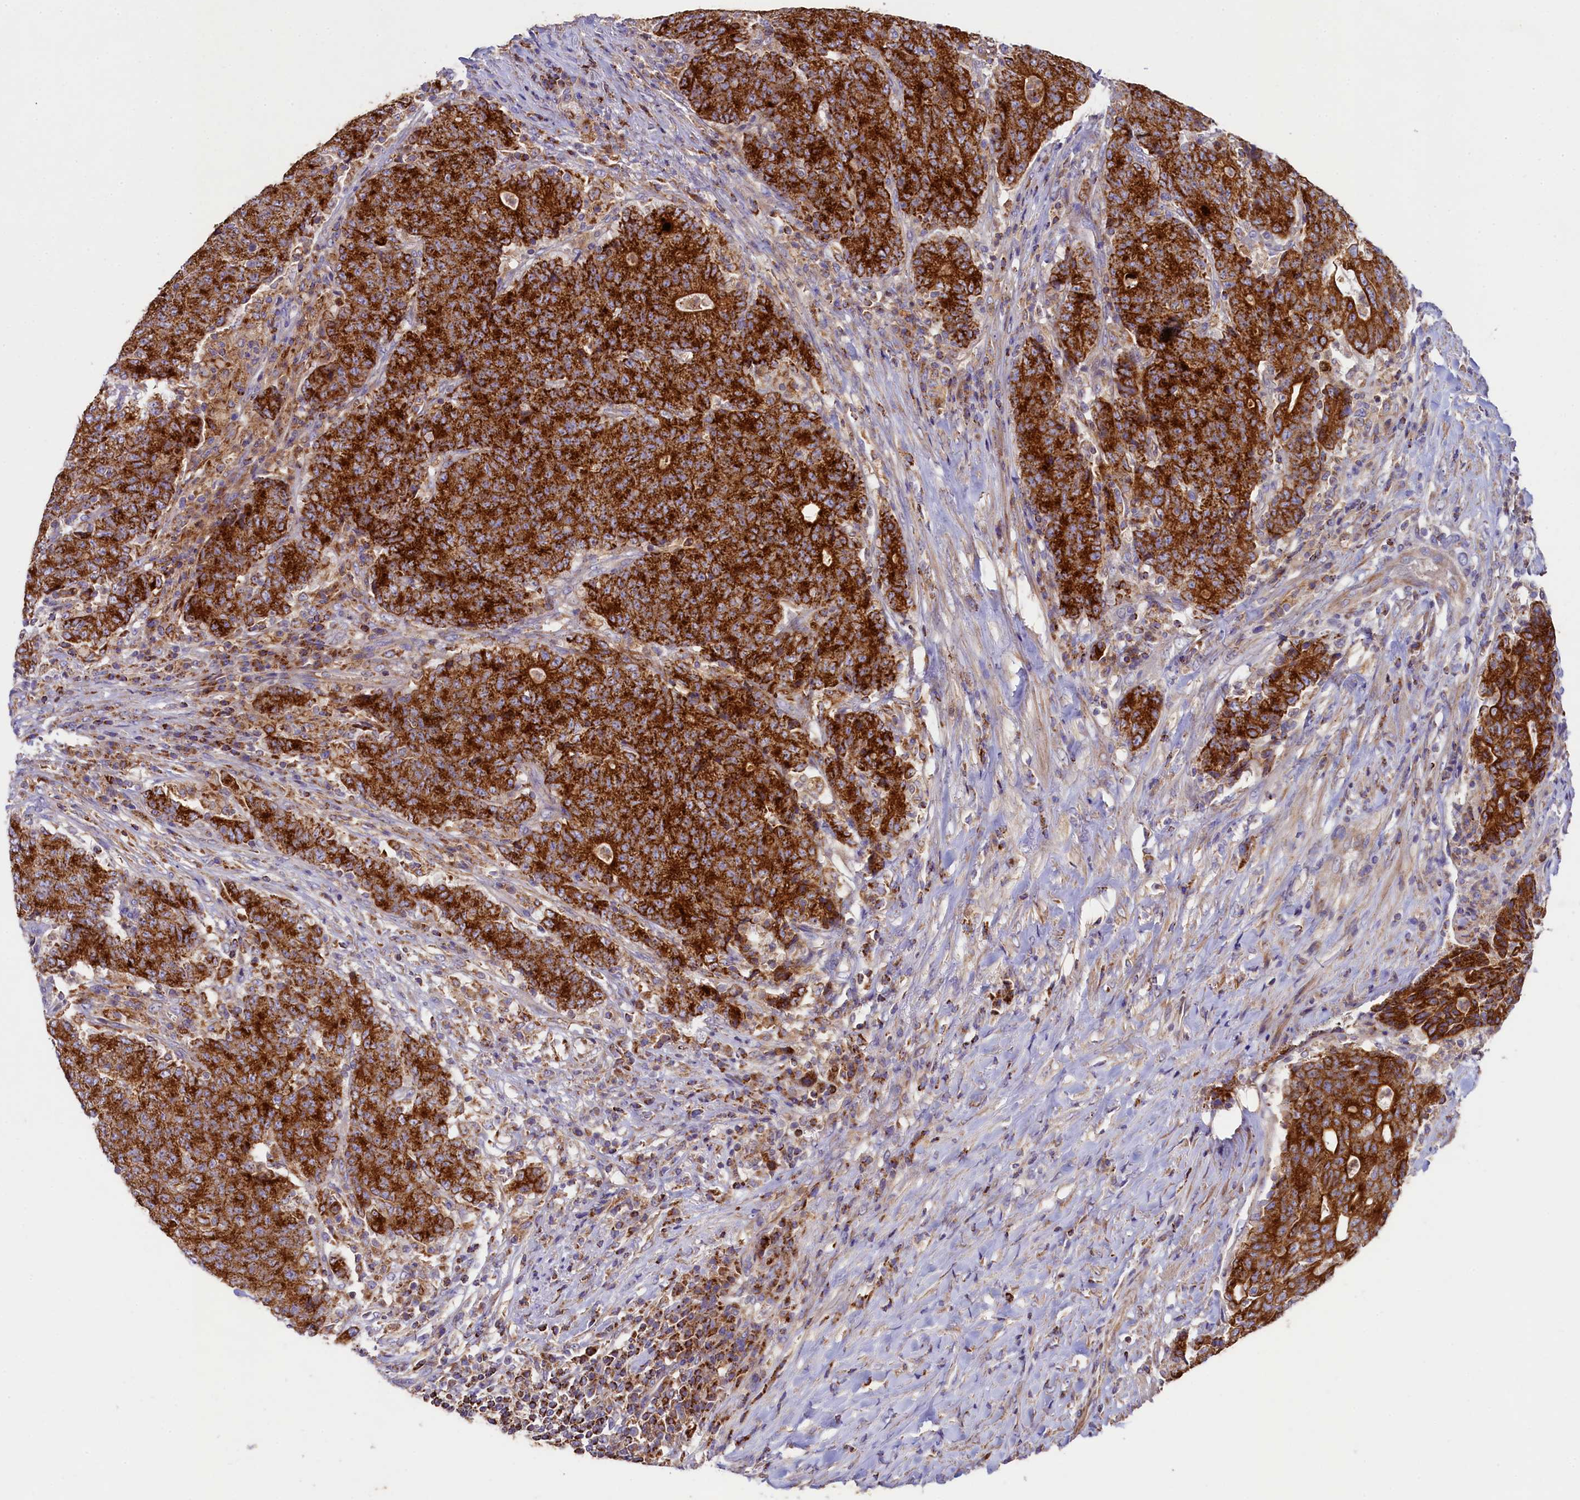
{"staining": {"intensity": "strong", "quantity": ">75%", "location": "cytoplasmic/membranous"}, "tissue": "colorectal cancer", "cell_type": "Tumor cells", "image_type": "cancer", "snomed": [{"axis": "morphology", "description": "Adenocarcinoma, NOS"}, {"axis": "topography", "description": "Colon"}], "caption": "Protein staining exhibits strong cytoplasmic/membranous staining in about >75% of tumor cells in adenocarcinoma (colorectal). (IHC, brightfield microscopy, high magnification).", "gene": "CLYBL", "patient": {"sex": "female", "age": 75}}